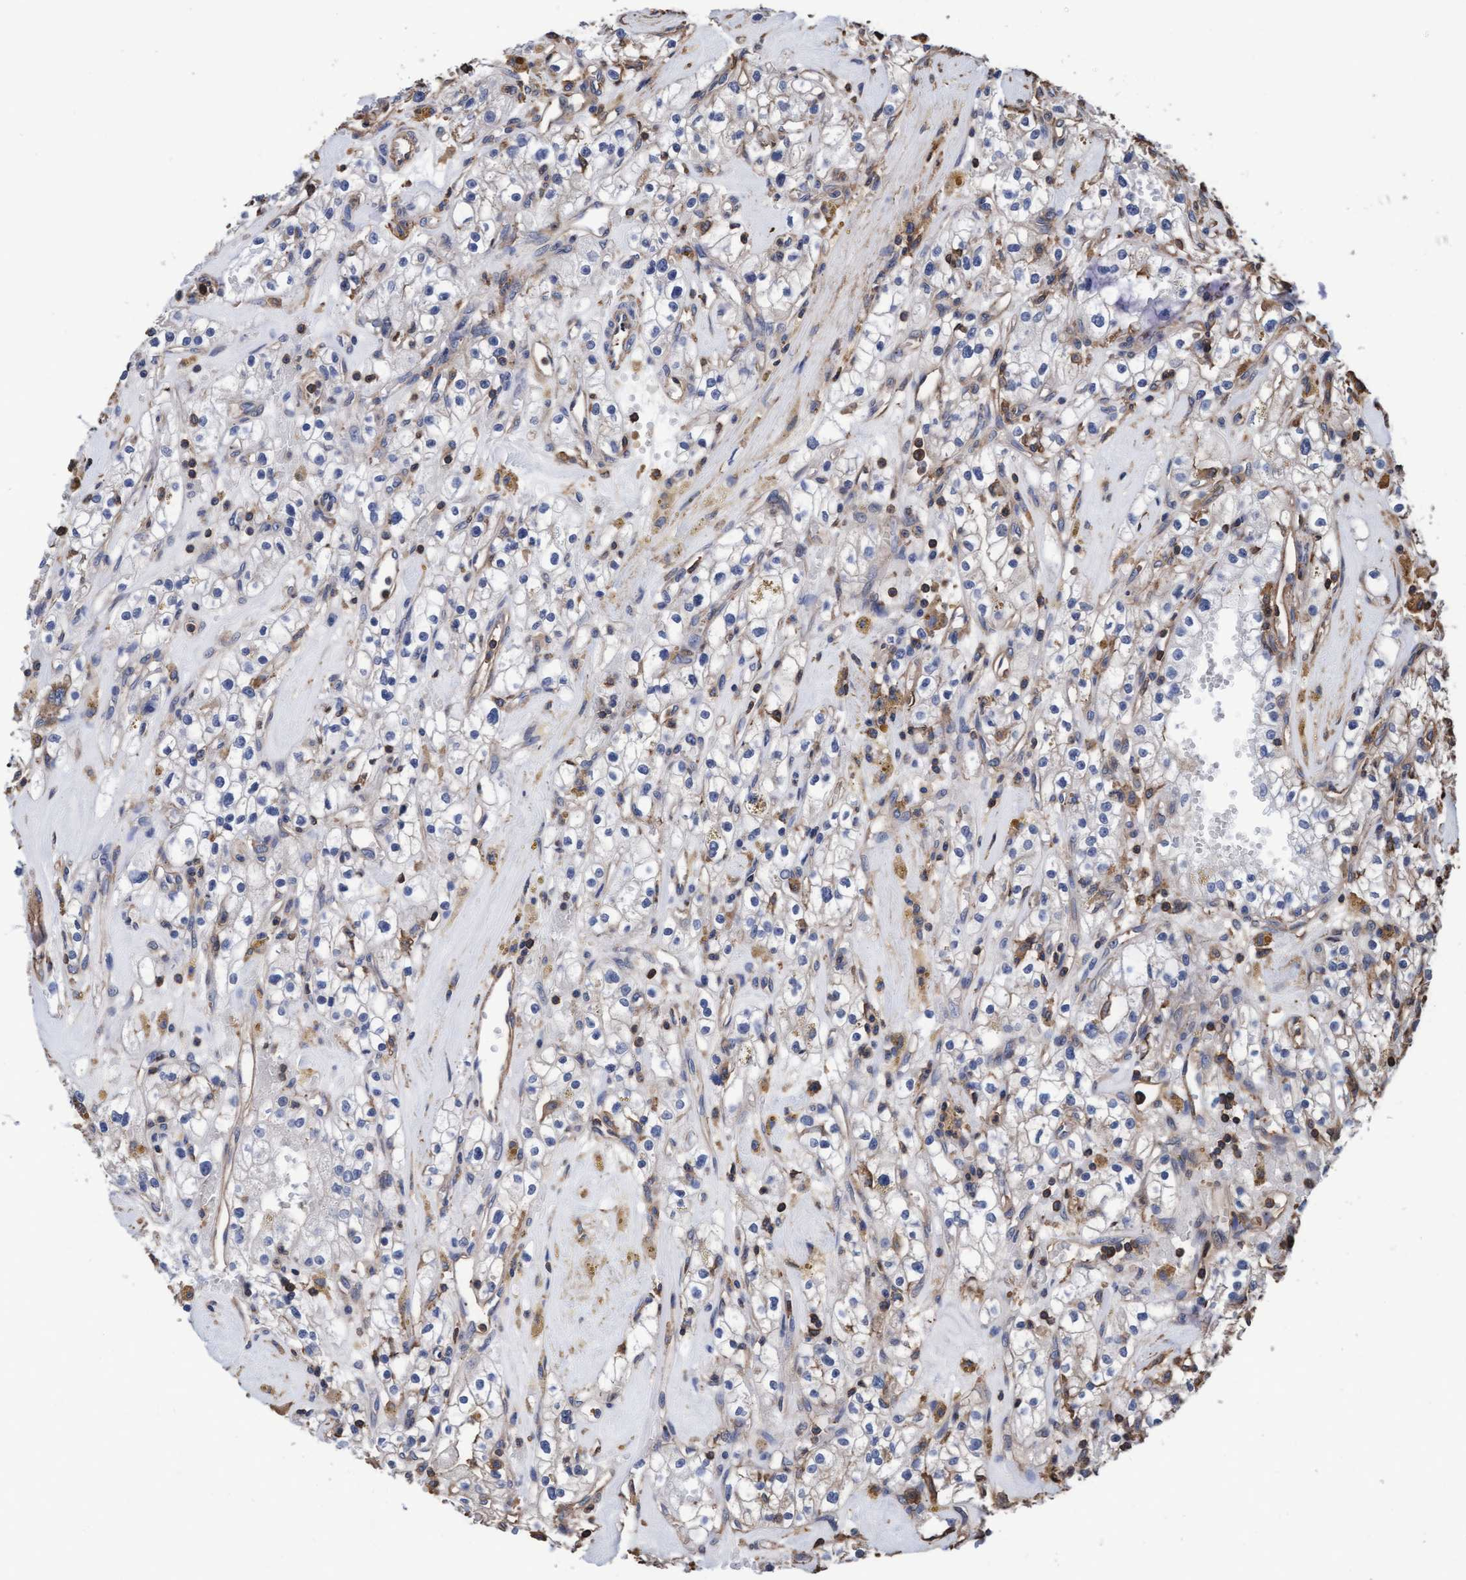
{"staining": {"intensity": "negative", "quantity": "none", "location": "none"}, "tissue": "renal cancer", "cell_type": "Tumor cells", "image_type": "cancer", "snomed": [{"axis": "morphology", "description": "Adenocarcinoma, NOS"}, {"axis": "topography", "description": "Kidney"}], "caption": "This is an immunohistochemistry (IHC) image of renal cancer. There is no positivity in tumor cells.", "gene": "GRHPR", "patient": {"sex": "male", "age": 56}}